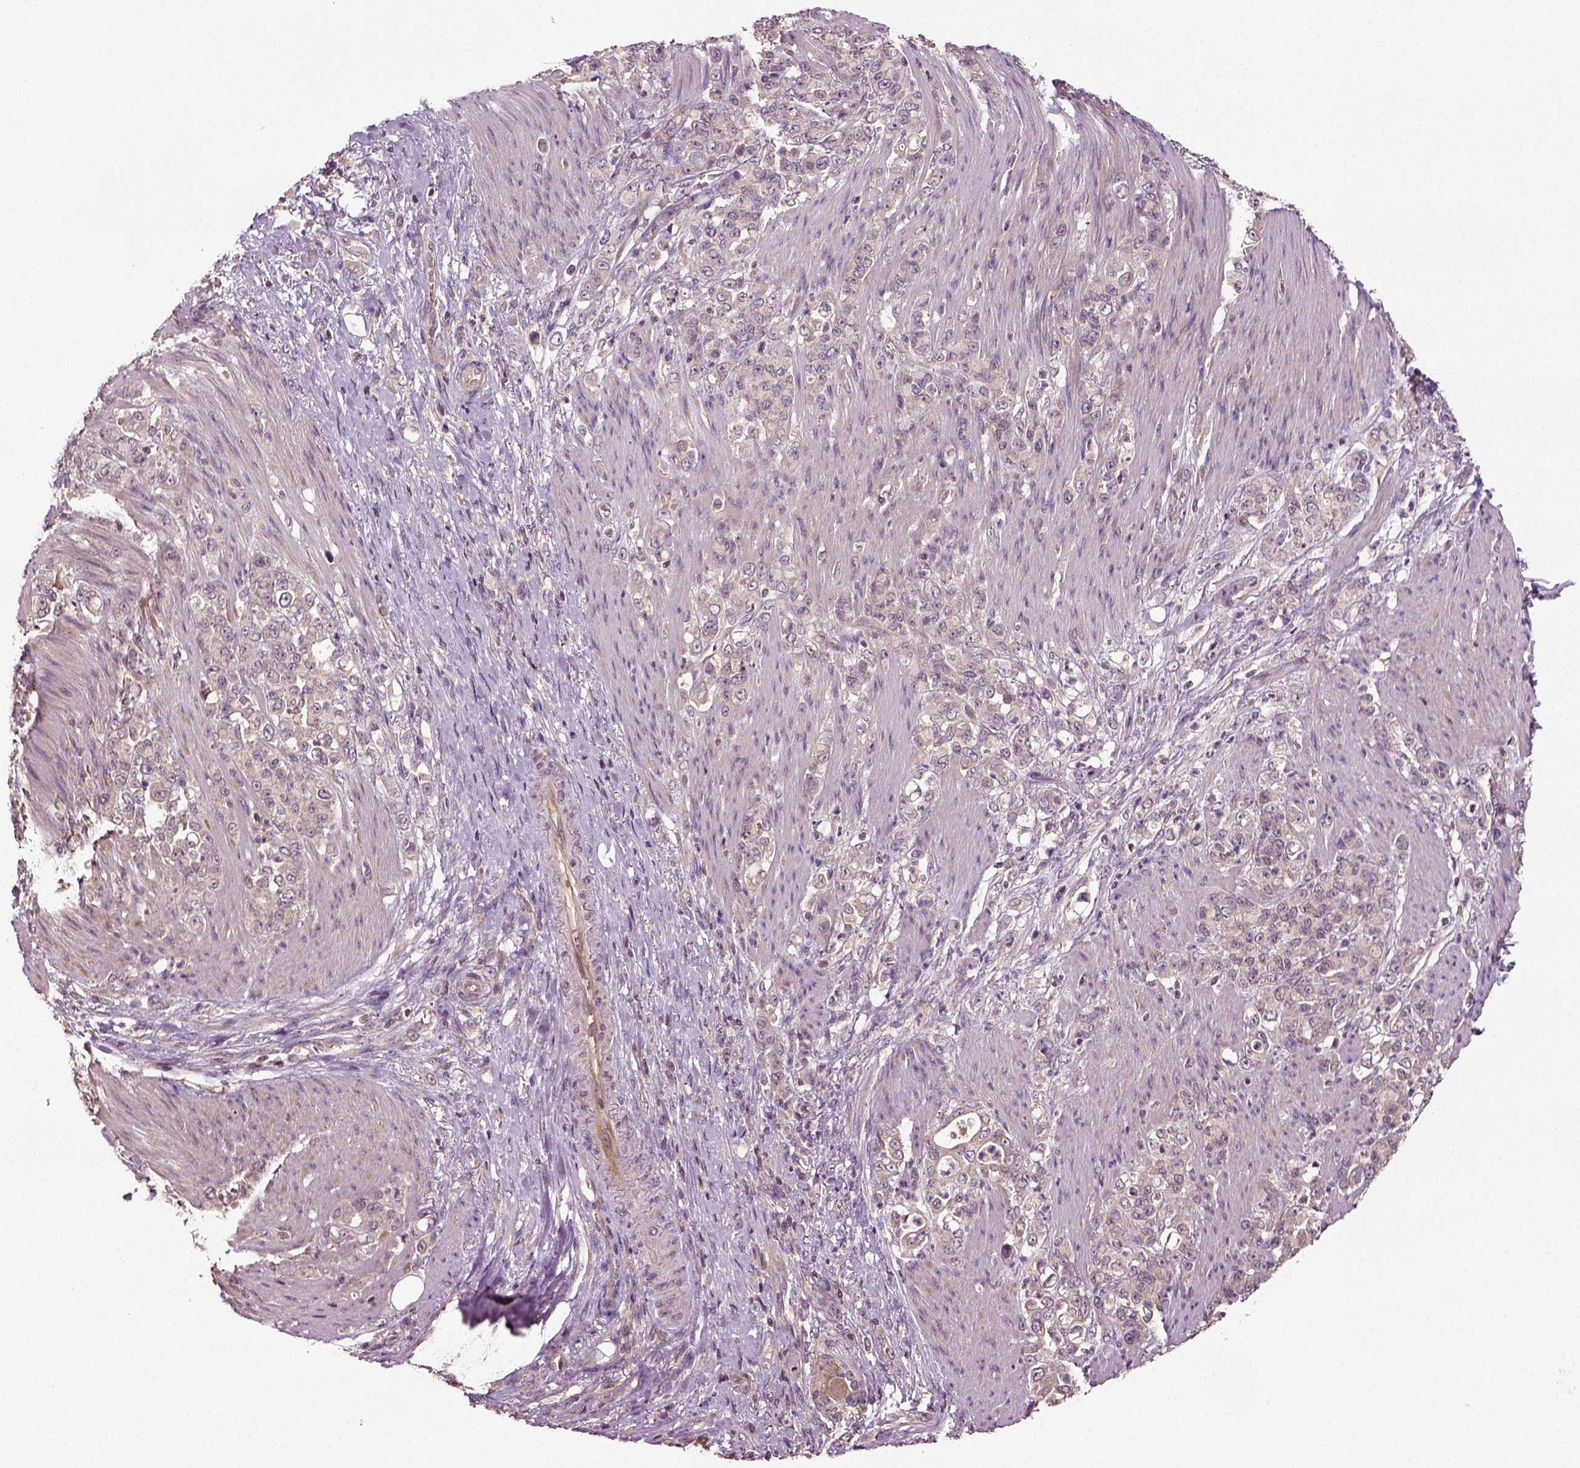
{"staining": {"intensity": "negative", "quantity": "none", "location": "none"}, "tissue": "stomach cancer", "cell_type": "Tumor cells", "image_type": "cancer", "snomed": [{"axis": "morphology", "description": "Adenocarcinoma, NOS"}, {"axis": "topography", "description": "Stomach"}], "caption": "This is an immunohistochemistry image of human stomach cancer. There is no expression in tumor cells.", "gene": "ERV3-1", "patient": {"sex": "female", "age": 79}}